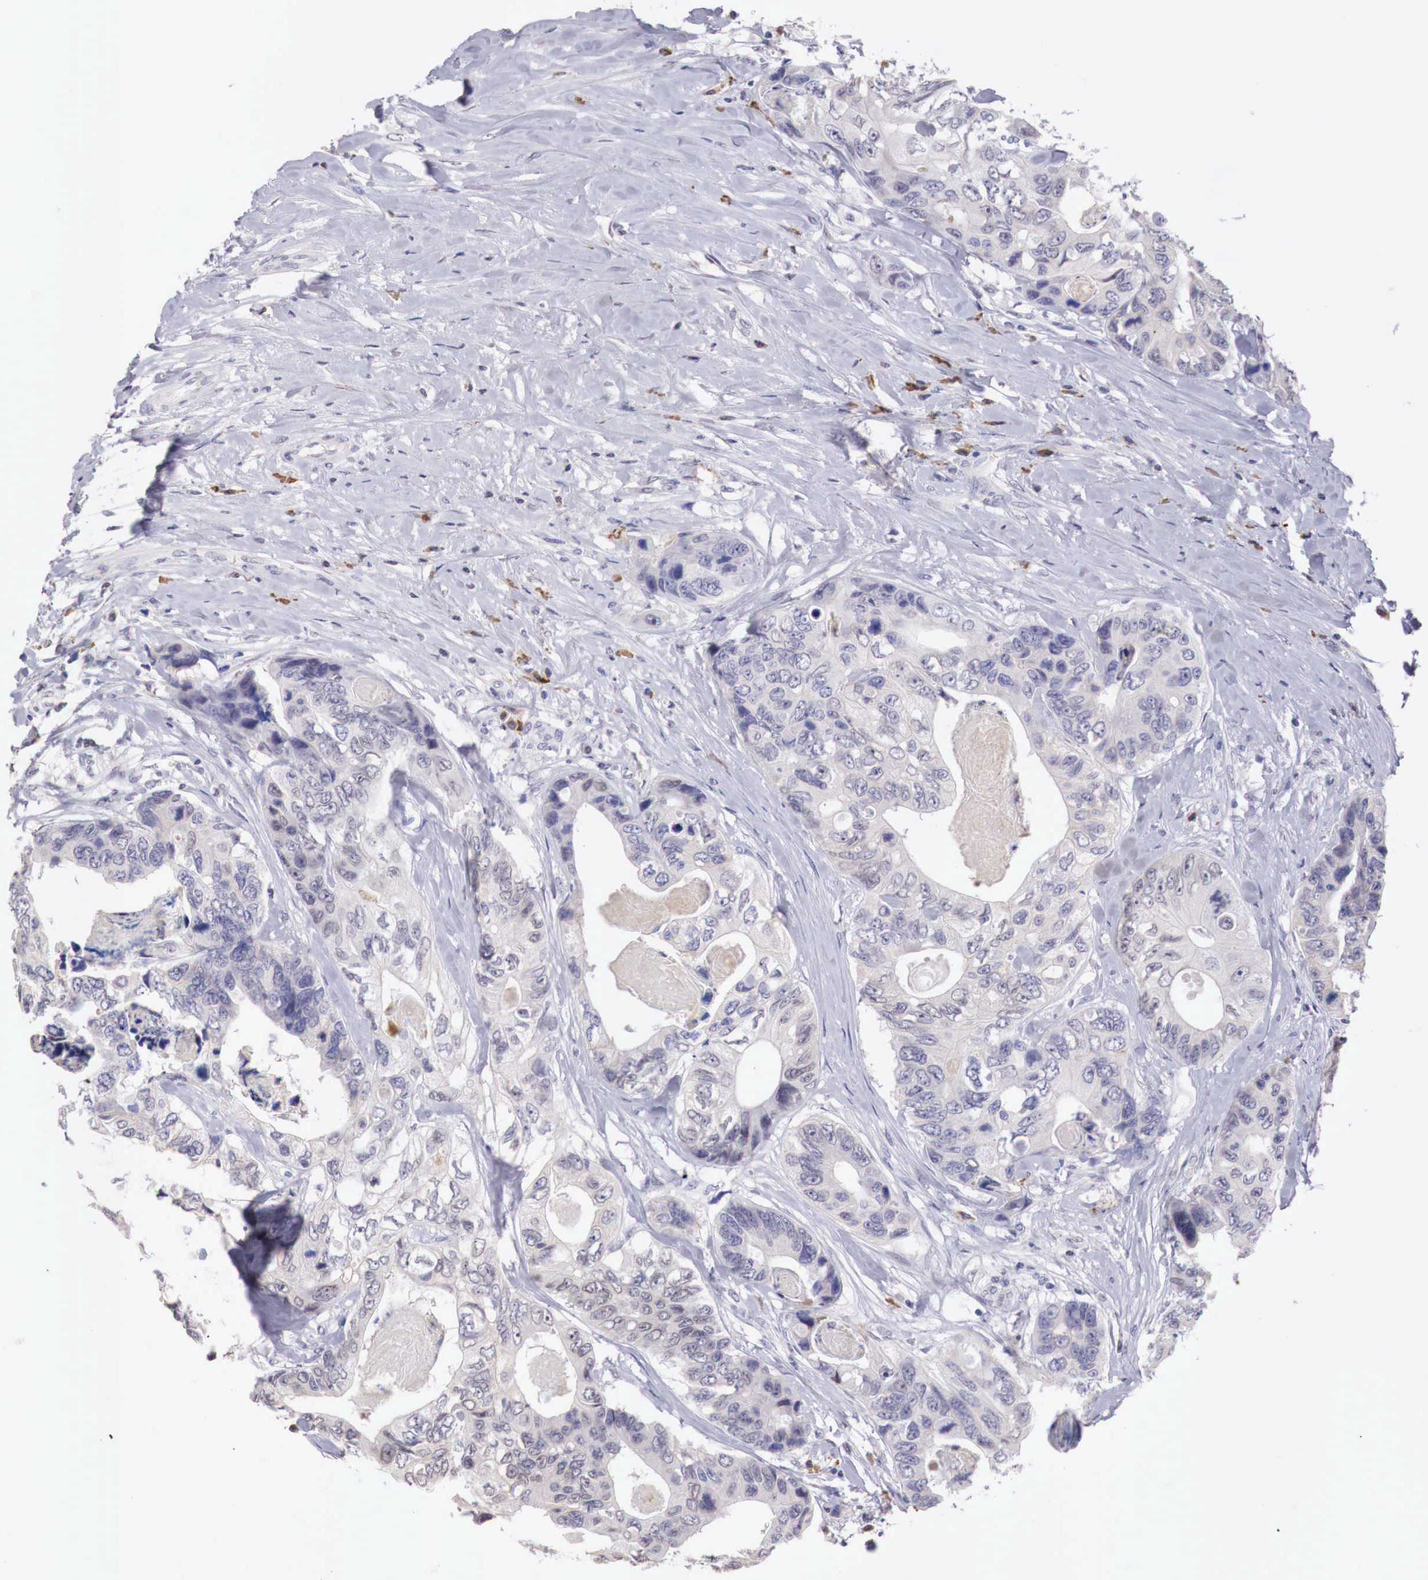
{"staining": {"intensity": "negative", "quantity": "none", "location": "none"}, "tissue": "colorectal cancer", "cell_type": "Tumor cells", "image_type": "cancer", "snomed": [{"axis": "morphology", "description": "Adenocarcinoma, NOS"}, {"axis": "topography", "description": "Colon"}], "caption": "Adenocarcinoma (colorectal) was stained to show a protein in brown. There is no significant expression in tumor cells.", "gene": "XPNPEP2", "patient": {"sex": "female", "age": 86}}